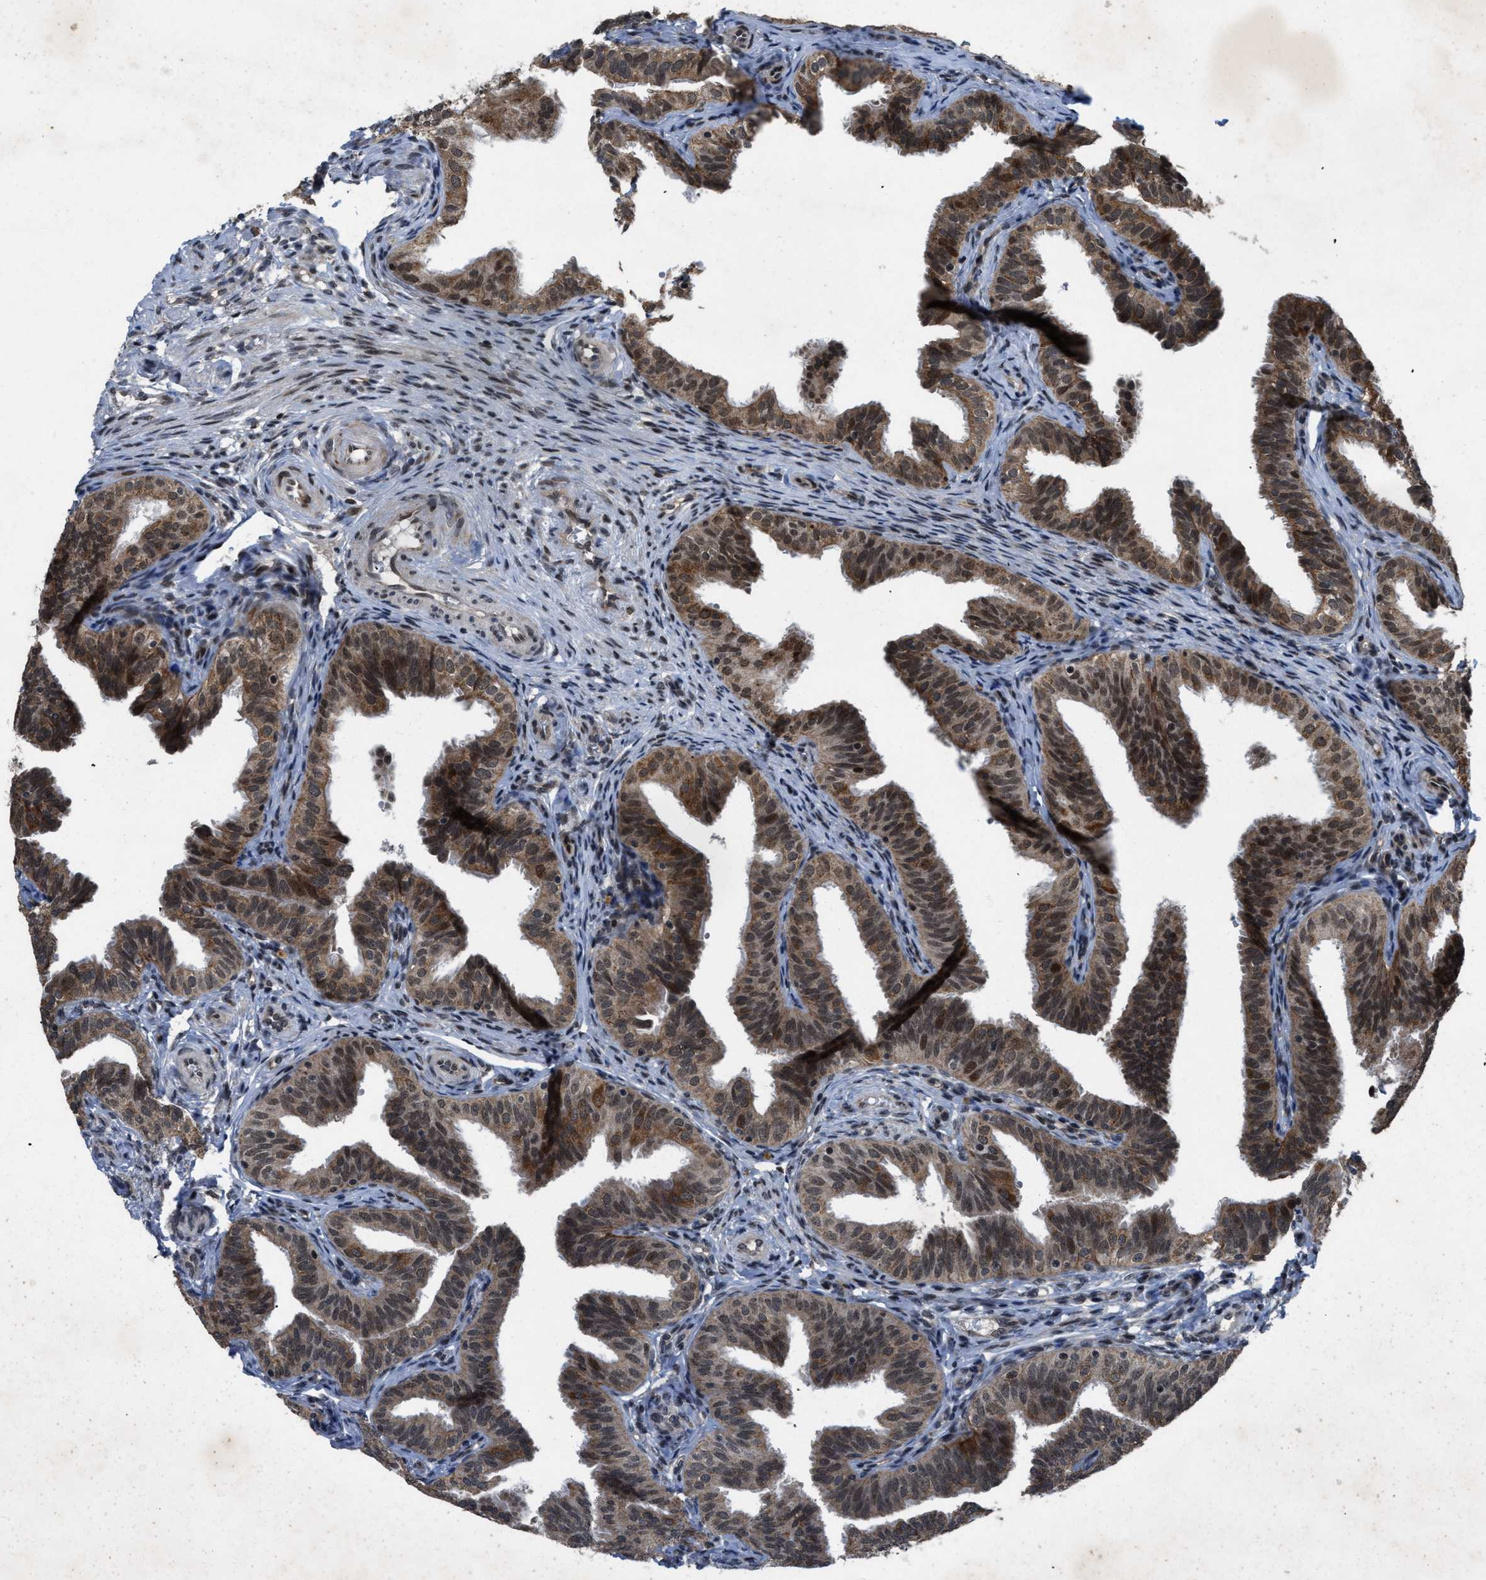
{"staining": {"intensity": "moderate", "quantity": "25%-75%", "location": "cytoplasmic/membranous,nuclear"}, "tissue": "fallopian tube", "cell_type": "Glandular cells", "image_type": "normal", "snomed": [{"axis": "morphology", "description": "Normal tissue, NOS"}, {"axis": "topography", "description": "Fallopian tube"}], "caption": "Brown immunohistochemical staining in benign fallopian tube demonstrates moderate cytoplasmic/membranous,nuclear expression in approximately 25%-75% of glandular cells.", "gene": "ZNHIT1", "patient": {"sex": "female", "age": 35}}